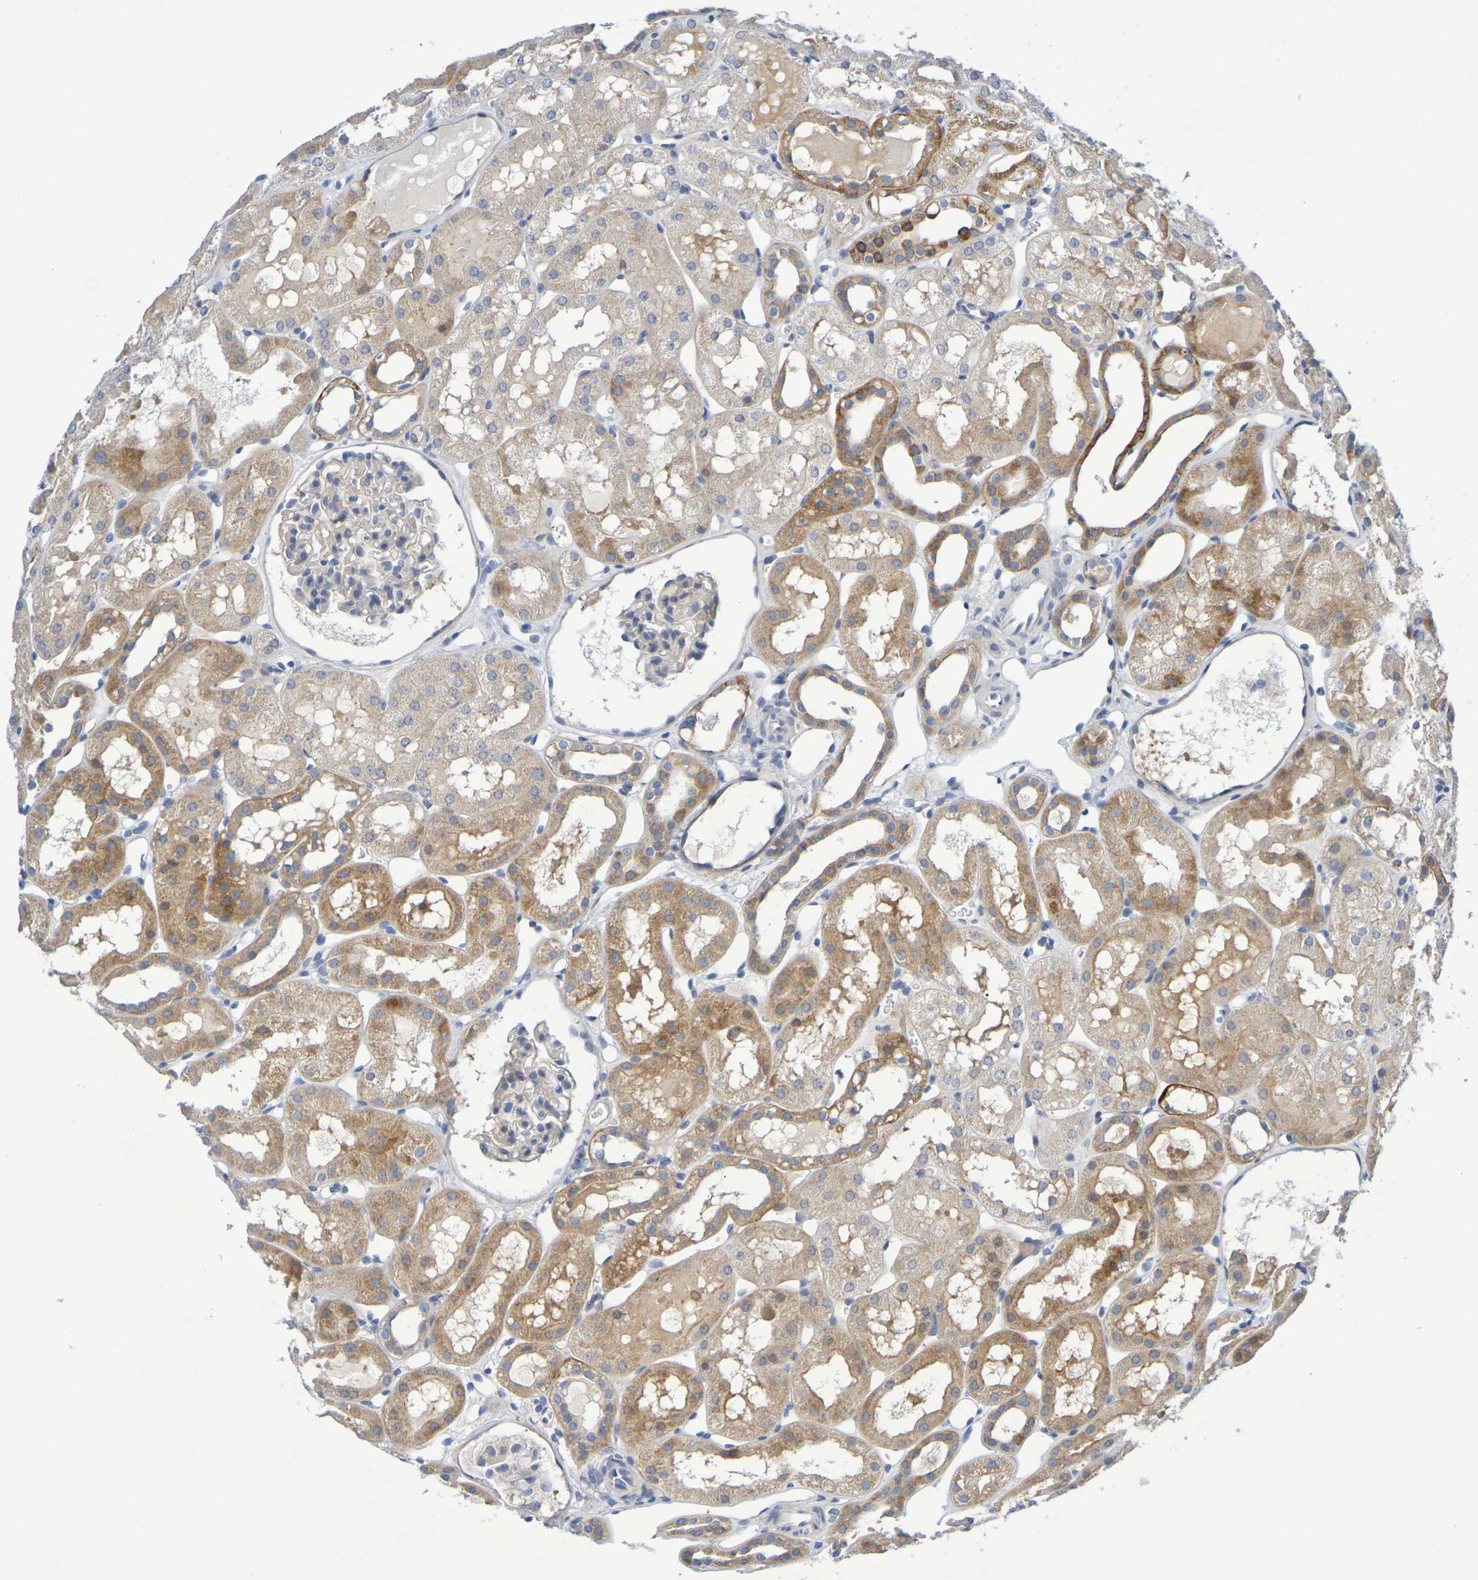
{"staining": {"intensity": "negative", "quantity": "none", "location": "none"}, "tissue": "kidney", "cell_type": "Cells in glomeruli", "image_type": "normal", "snomed": [{"axis": "morphology", "description": "Normal tissue, NOS"}, {"axis": "topography", "description": "Kidney"}, {"axis": "topography", "description": "Urinary bladder"}], "caption": "IHC photomicrograph of normal kidney: human kidney stained with DAB (3,3'-diaminobenzidine) displays no significant protein expression in cells in glomeruli.", "gene": "SDC4", "patient": {"sex": "male", "age": 16}}